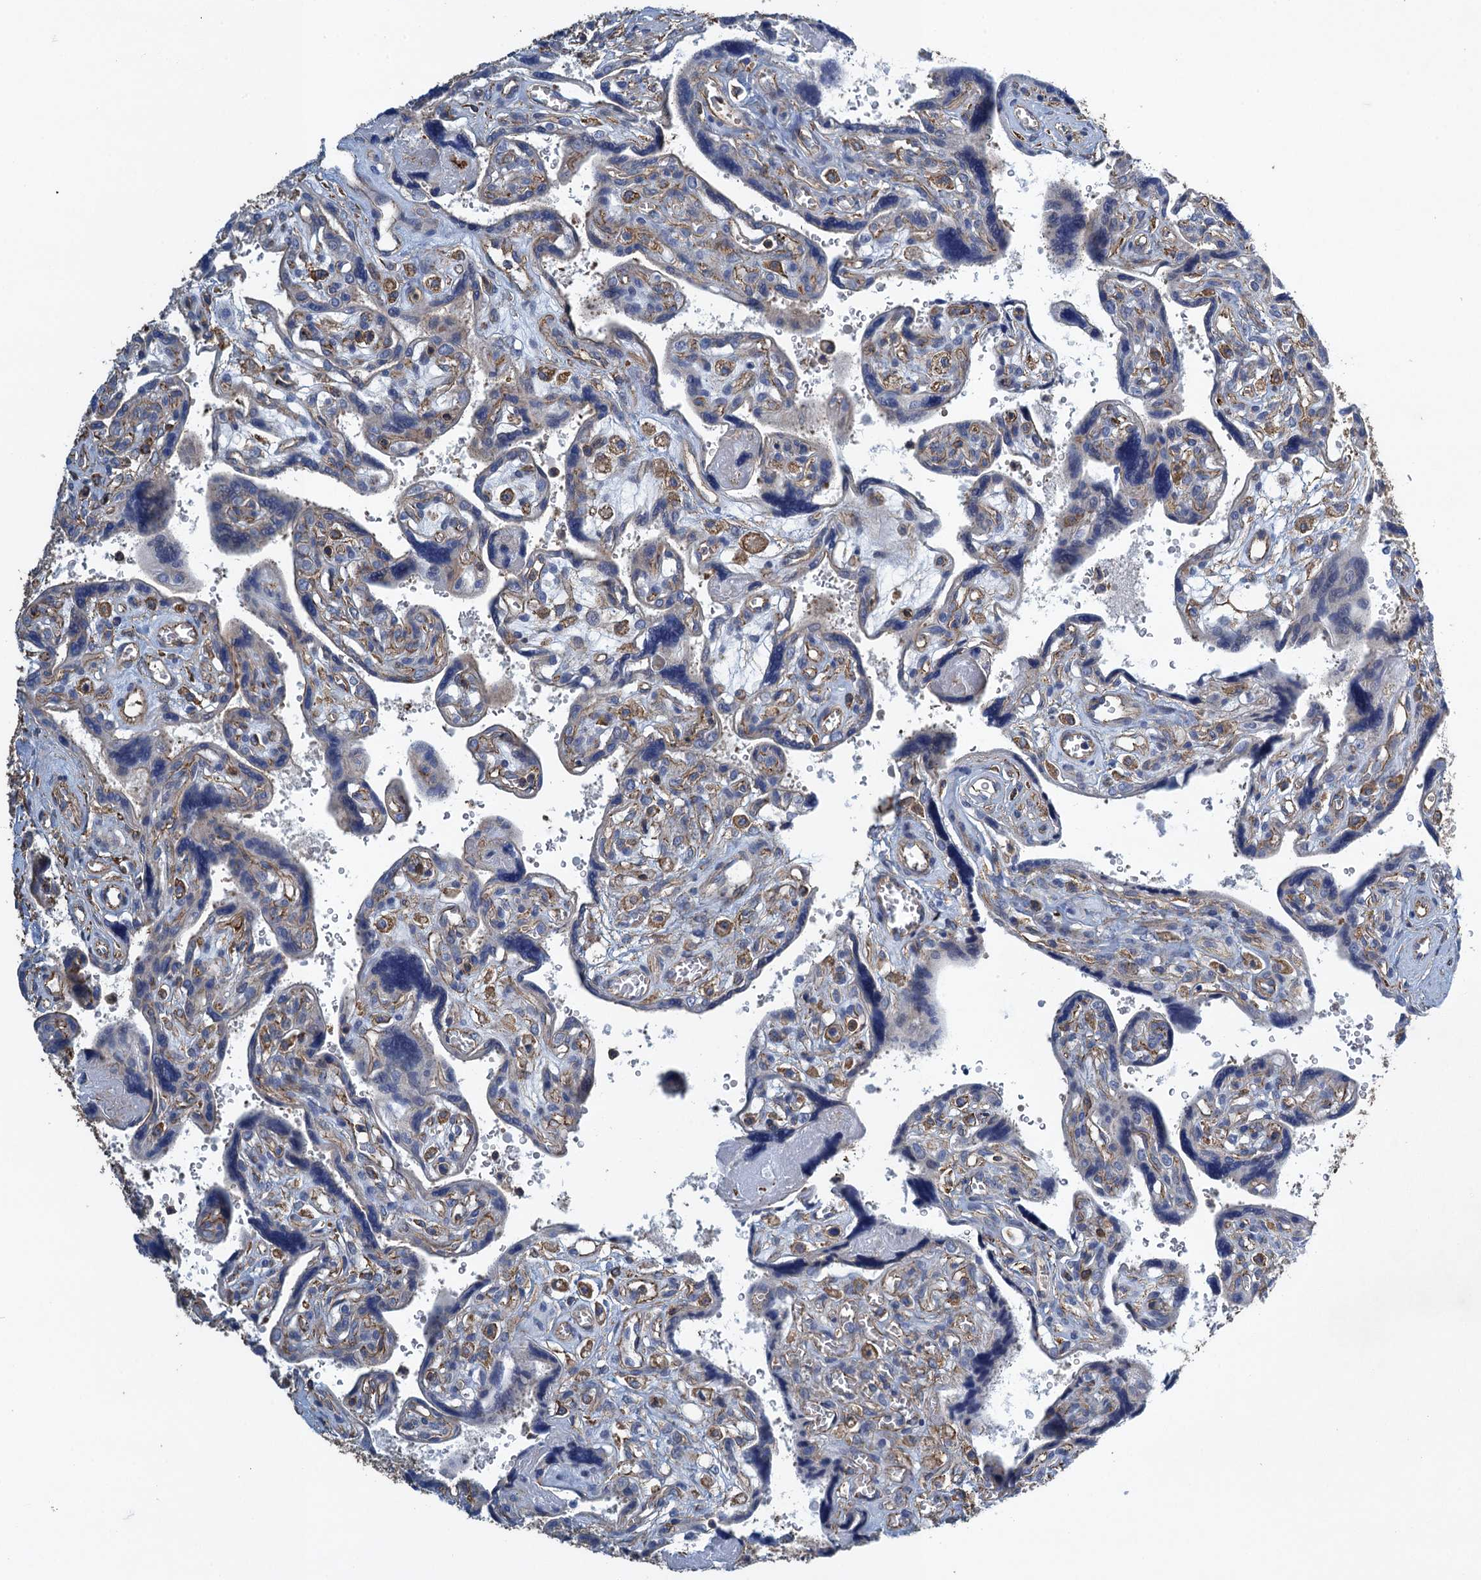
{"staining": {"intensity": "weak", "quantity": "<25%", "location": "cytoplasmic/membranous"}, "tissue": "placenta", "cell_type": "Trophoblastic cells", "image_type": "normal", "snomed": [{"axis": "morphology", "description": "Normal tissue, NOS"}, {"axis": "topography", "description": "Placenta"}], "caption": "This is an IHC histopathology image of normal placenta. There is no expression in trophoblastic cells.", "gene": "PROSER2", "patient": {"sex": "female", "age": 39}}